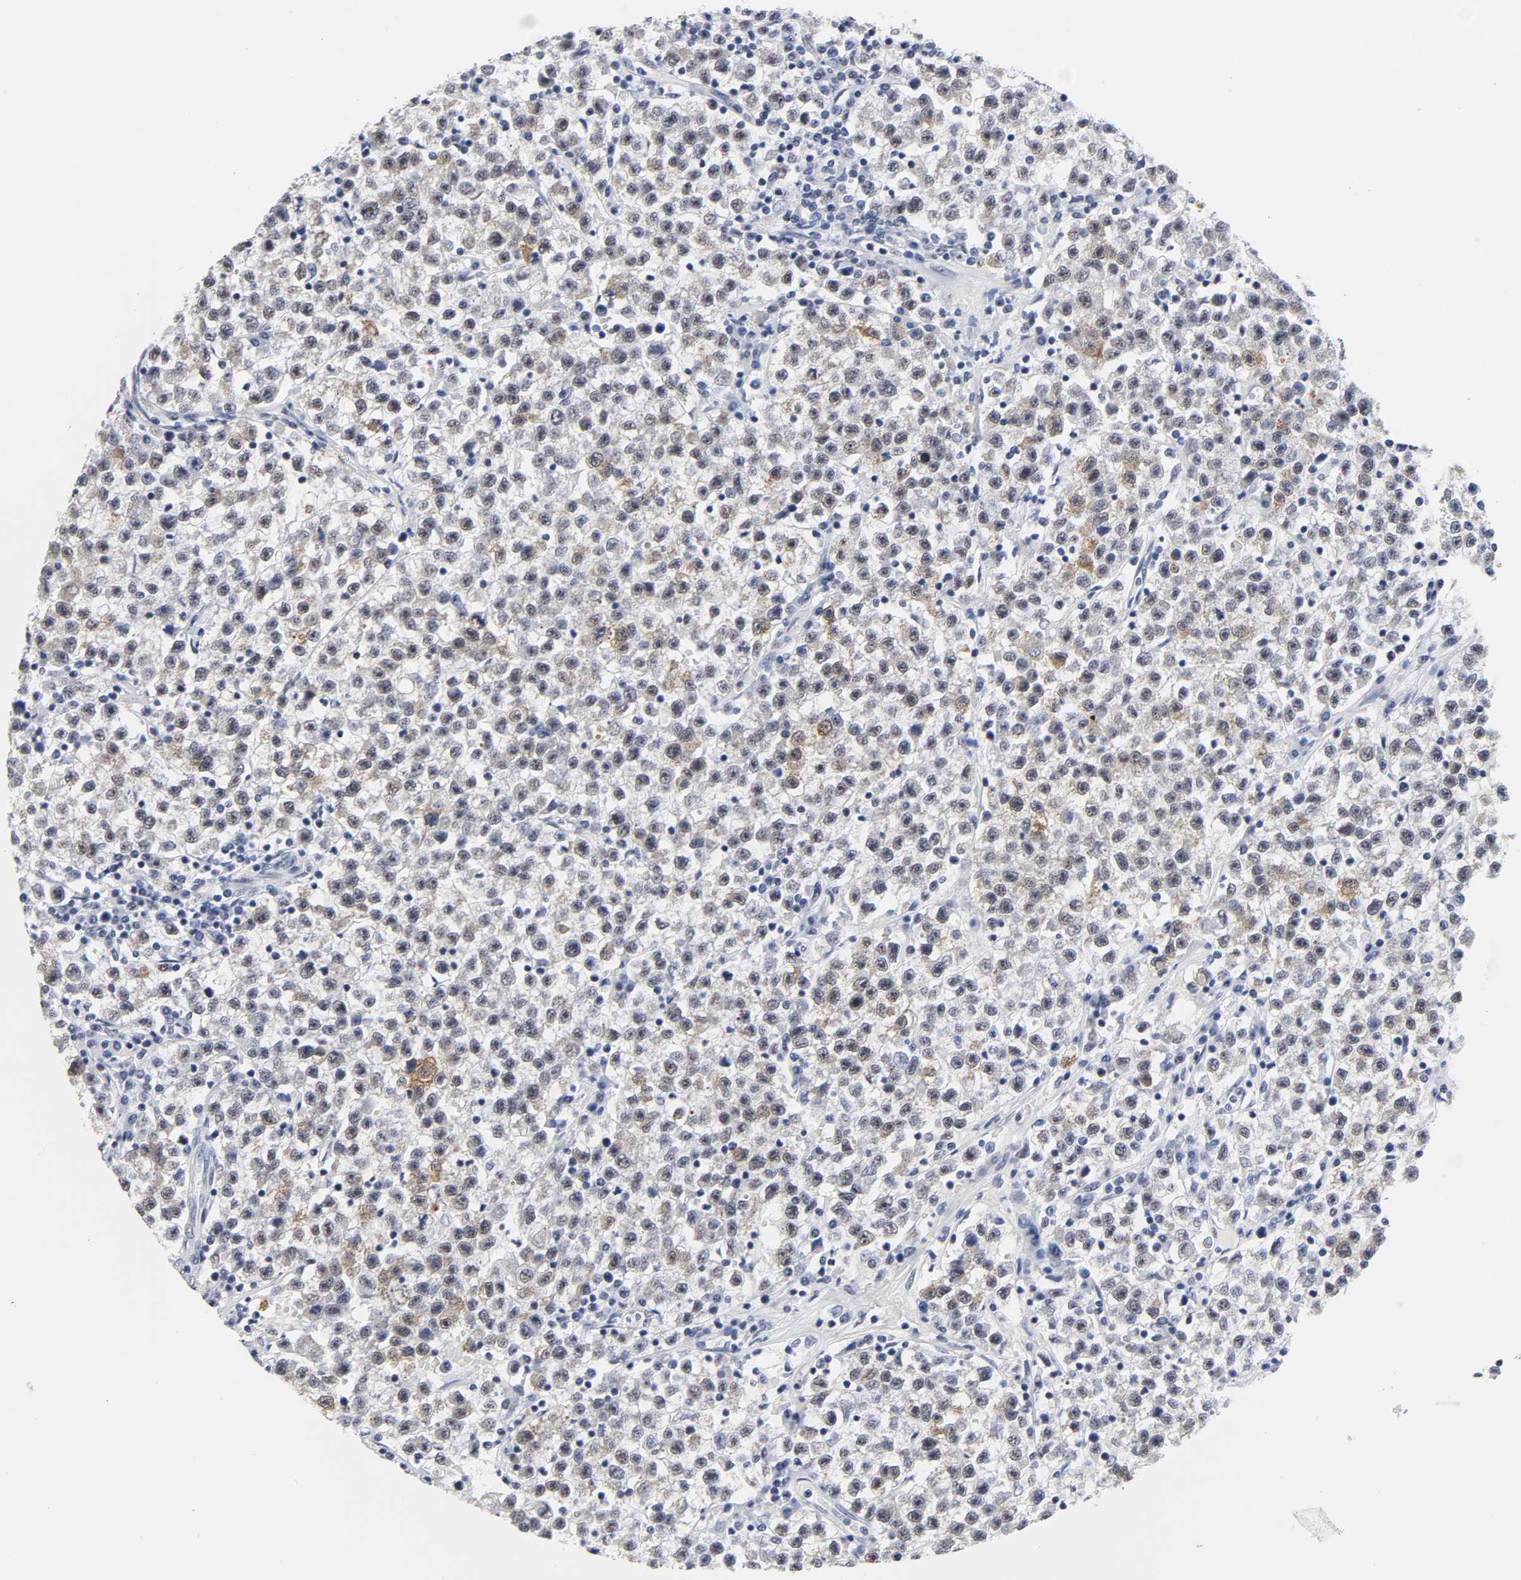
{"staining": {"intensity": "moderate", "quantity": "<25%", "location": "cytoplasmic/membranous,nuclear"}, "tissue": "testis cancer", "cell_type": "Tumor cells", "image_type": "cancer", "snomed": [{"axis": "morphology", "description": "Seminoma, NOS"}, {"axis": "topography", "description": "Testis"}], "caption": "Protein expression analysis of testis cancer (seminoma) shows moderate cytoplasmic/membranous and nuclear positivity in about <25% of tumor cells. Using DAB (3,3'-diaminobenzidine) (brown) and hematoxylin (blue) stains, captured at high magnification using brightfield microscopy.", "gene": "GRHL2", "patient": {"sex": "male", "age": 22}}